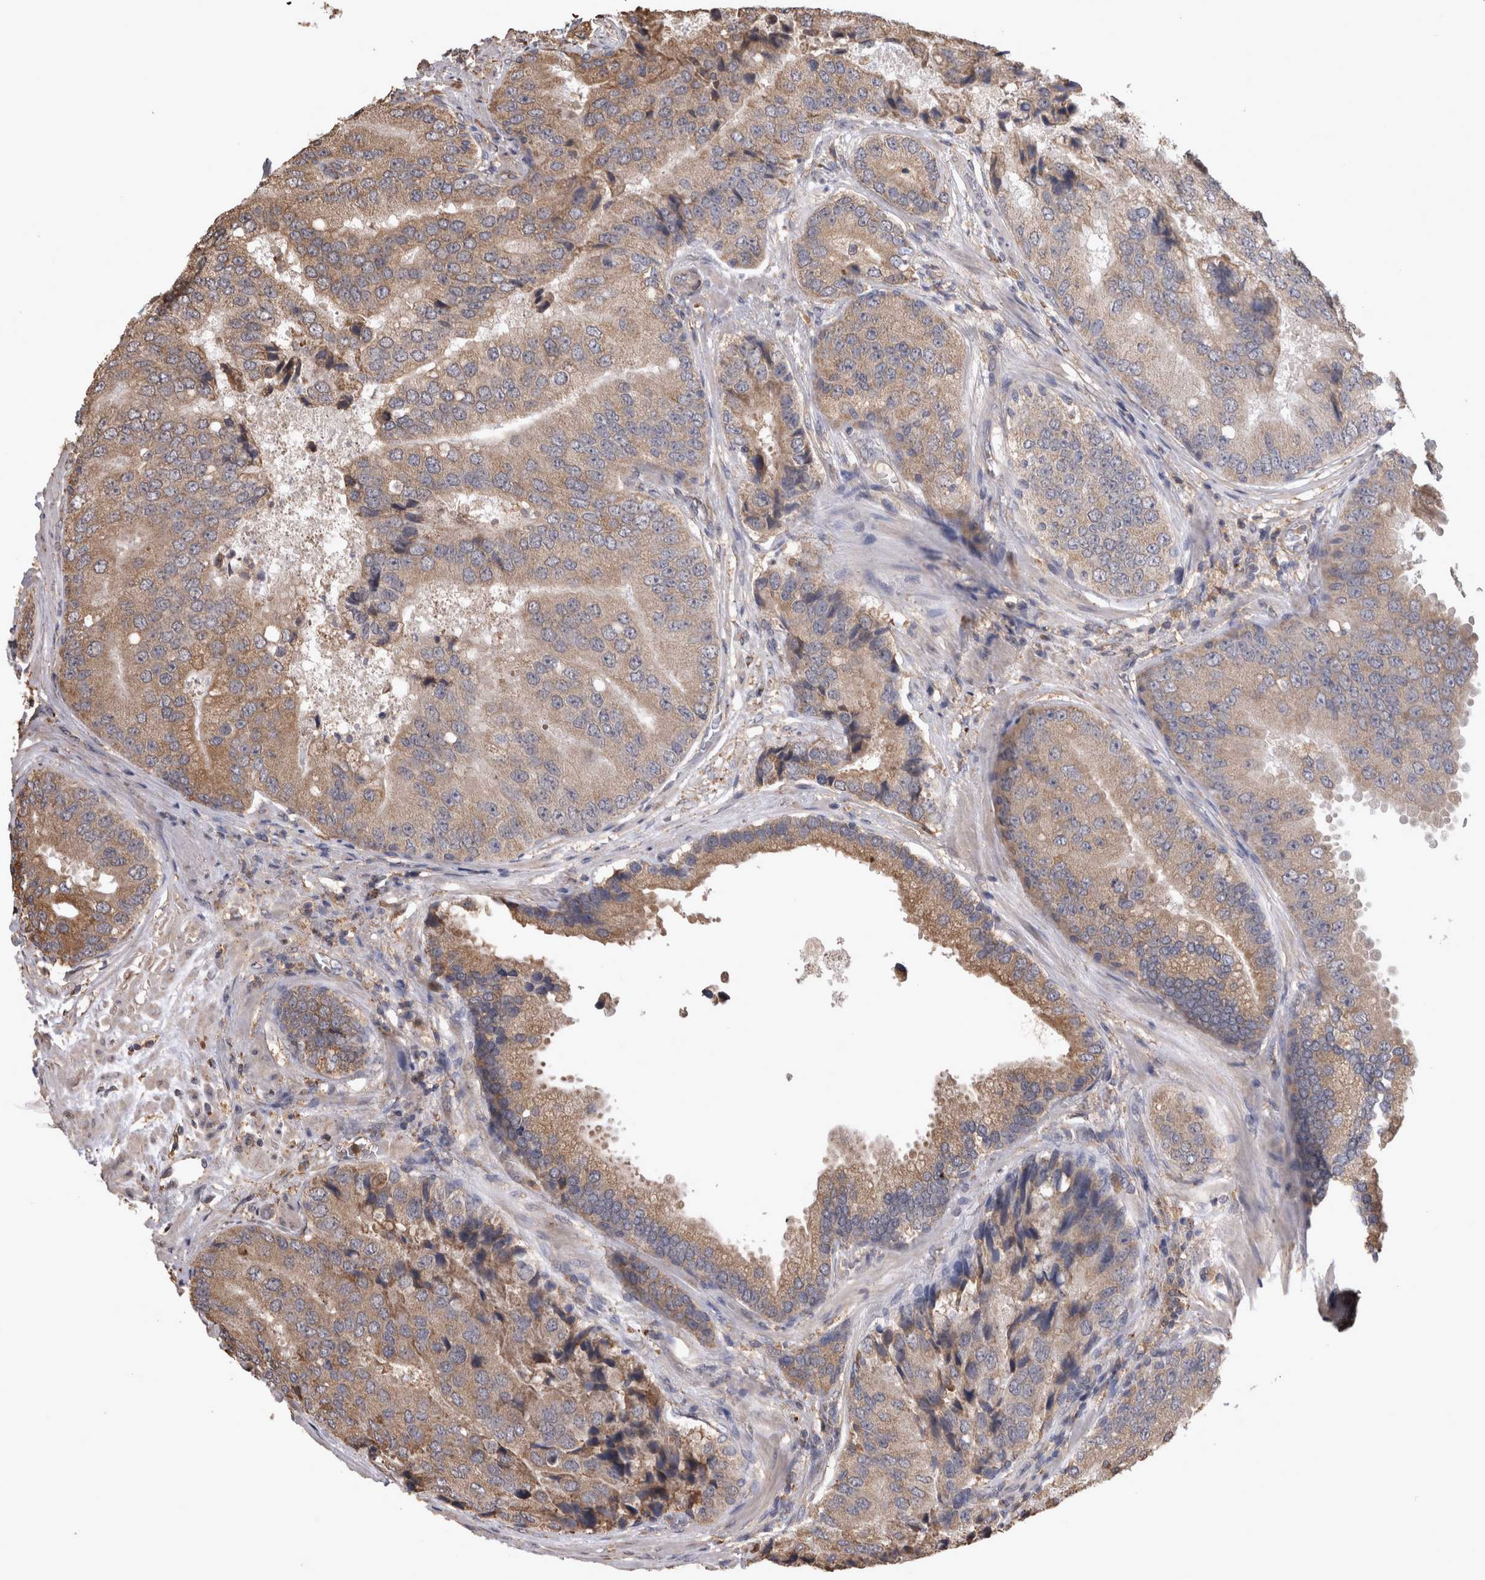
{"staining": {"intensity": "weak", "quantity": ">75%", "location": "cytoplasmic/membranous"}, "tissue": "prostate cancer", "cell_type": "Tumor cells", "image_type": "cancer", "snomed": [{"axis": "morphology", "description": "Adenocarcinoma, High grade"}, {"axis": "topography", "description": "Prostate"}], "caption": "Immunohistochemical staining of prostate cancer (high-grade adenocarcinoma) demonstrates weak cytoplasmic/membranous protein expression in approximately >75% of tumor cells. (DAB (3,3'-diaminobenzidine) = brown stain, brightfield microscopy at high magnification).", "gene": "TMED7", "patient": {"sex": "male", "age": 70}}